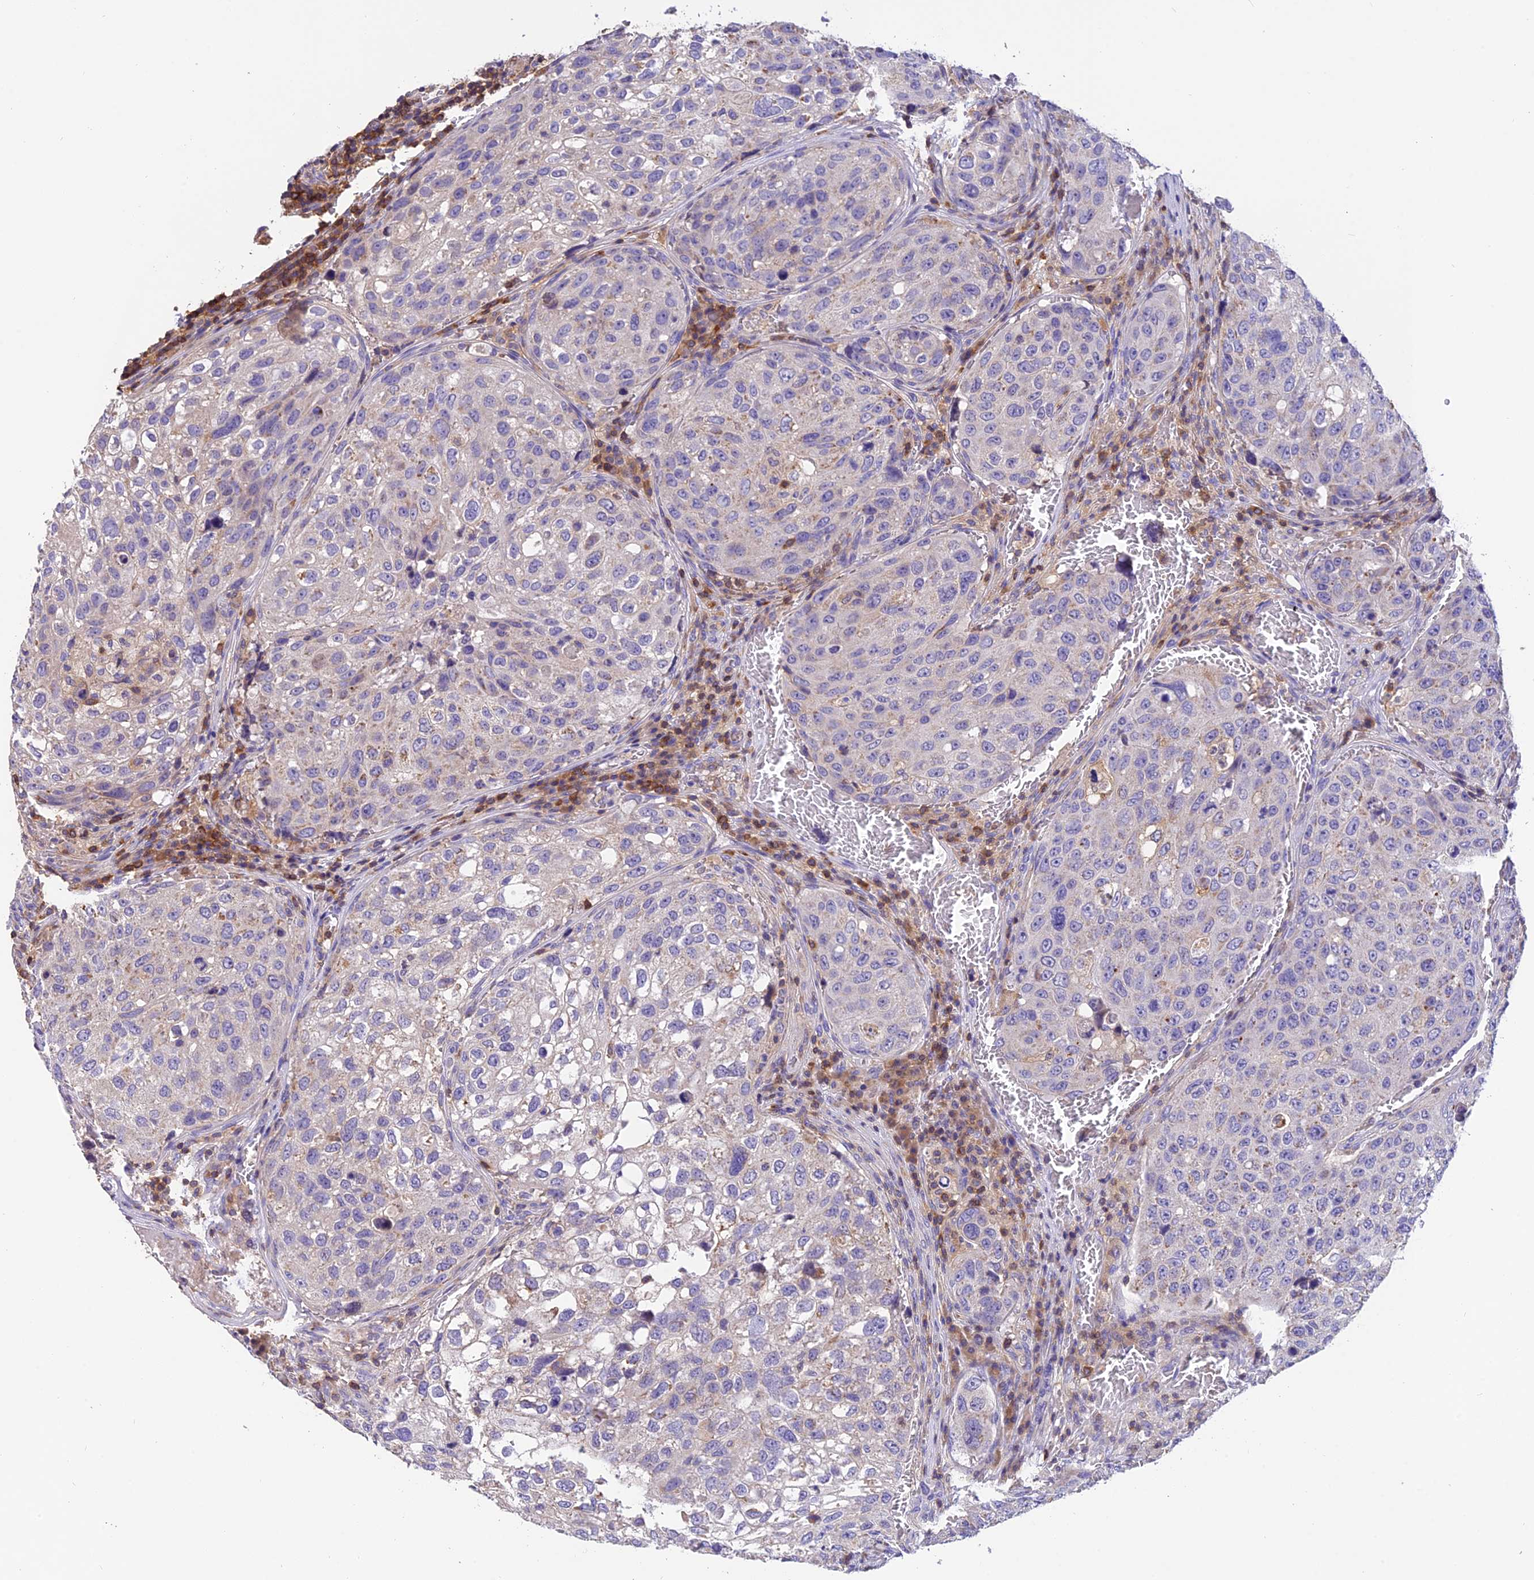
{"staining": {"intensity": "negative", "quantity": "none", "location": "none"}, "tissue": "urothelial cancer", "cell_type": "Tumor cells", "image_type": "cancer", "snomed": [{"axis": "morphology", "description": "Urothelial carcinoma, High grade"}, {"axis": "topography", "description": "Lymph node"}, {"axis": "topography", "description": "Urinary bladder"}], "caption": "Tumor cells are negative for protein expression in human urothelial carcinoma (high-grade).", "gene": "LPXN", "patient": {"sex": "male", "age": 51}}